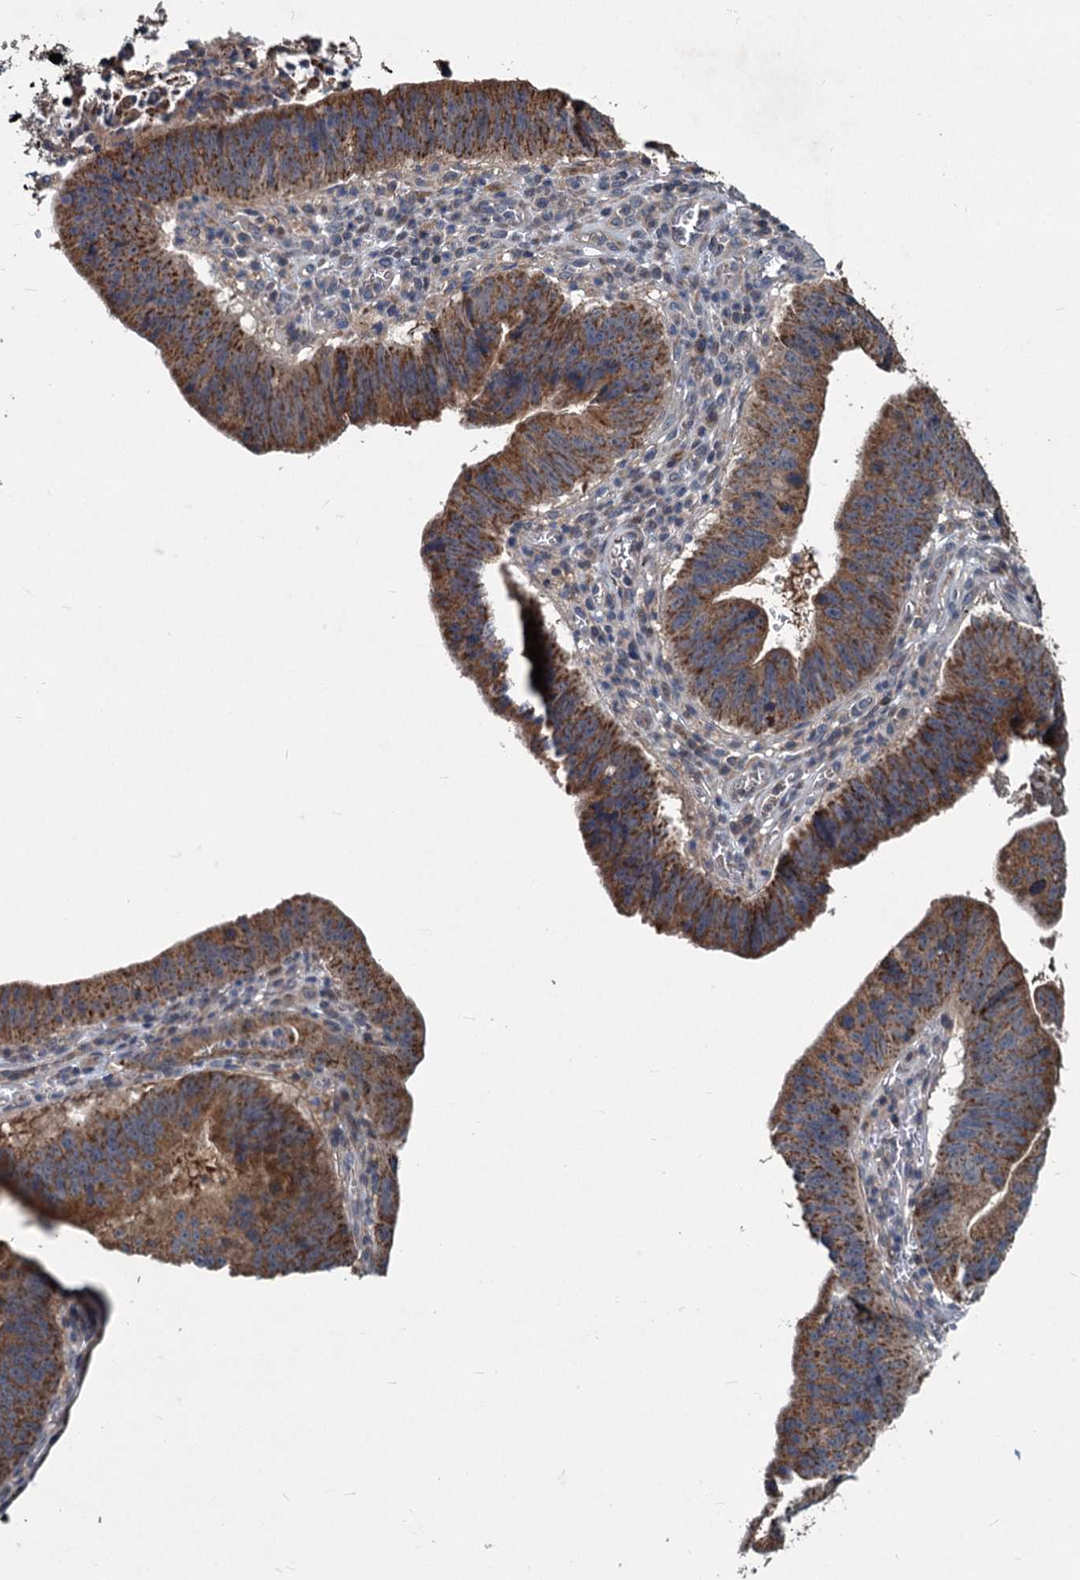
{"staining": {"intensity": "moderate", "quantity": ">75%", "location": "cytoplasmic/membranous"}, "tissue": "stomach cancer", "cell_type": "Tumor cells", "image_type": "cancer", "snomed": [{"axis": "morphology", "description": "Adenocarcinoma, NOS"}, {"axis": "topography", "description": "Stomach"}], "caption": "Protein expression by immunohistochemistry reveals moderate cytoplasmic/membranous expression in approximately >75% of tumor cells in stomach adenocarcinoma.", "gene": "OTUB1", "patient": {"sex": "male", "age": 59}}